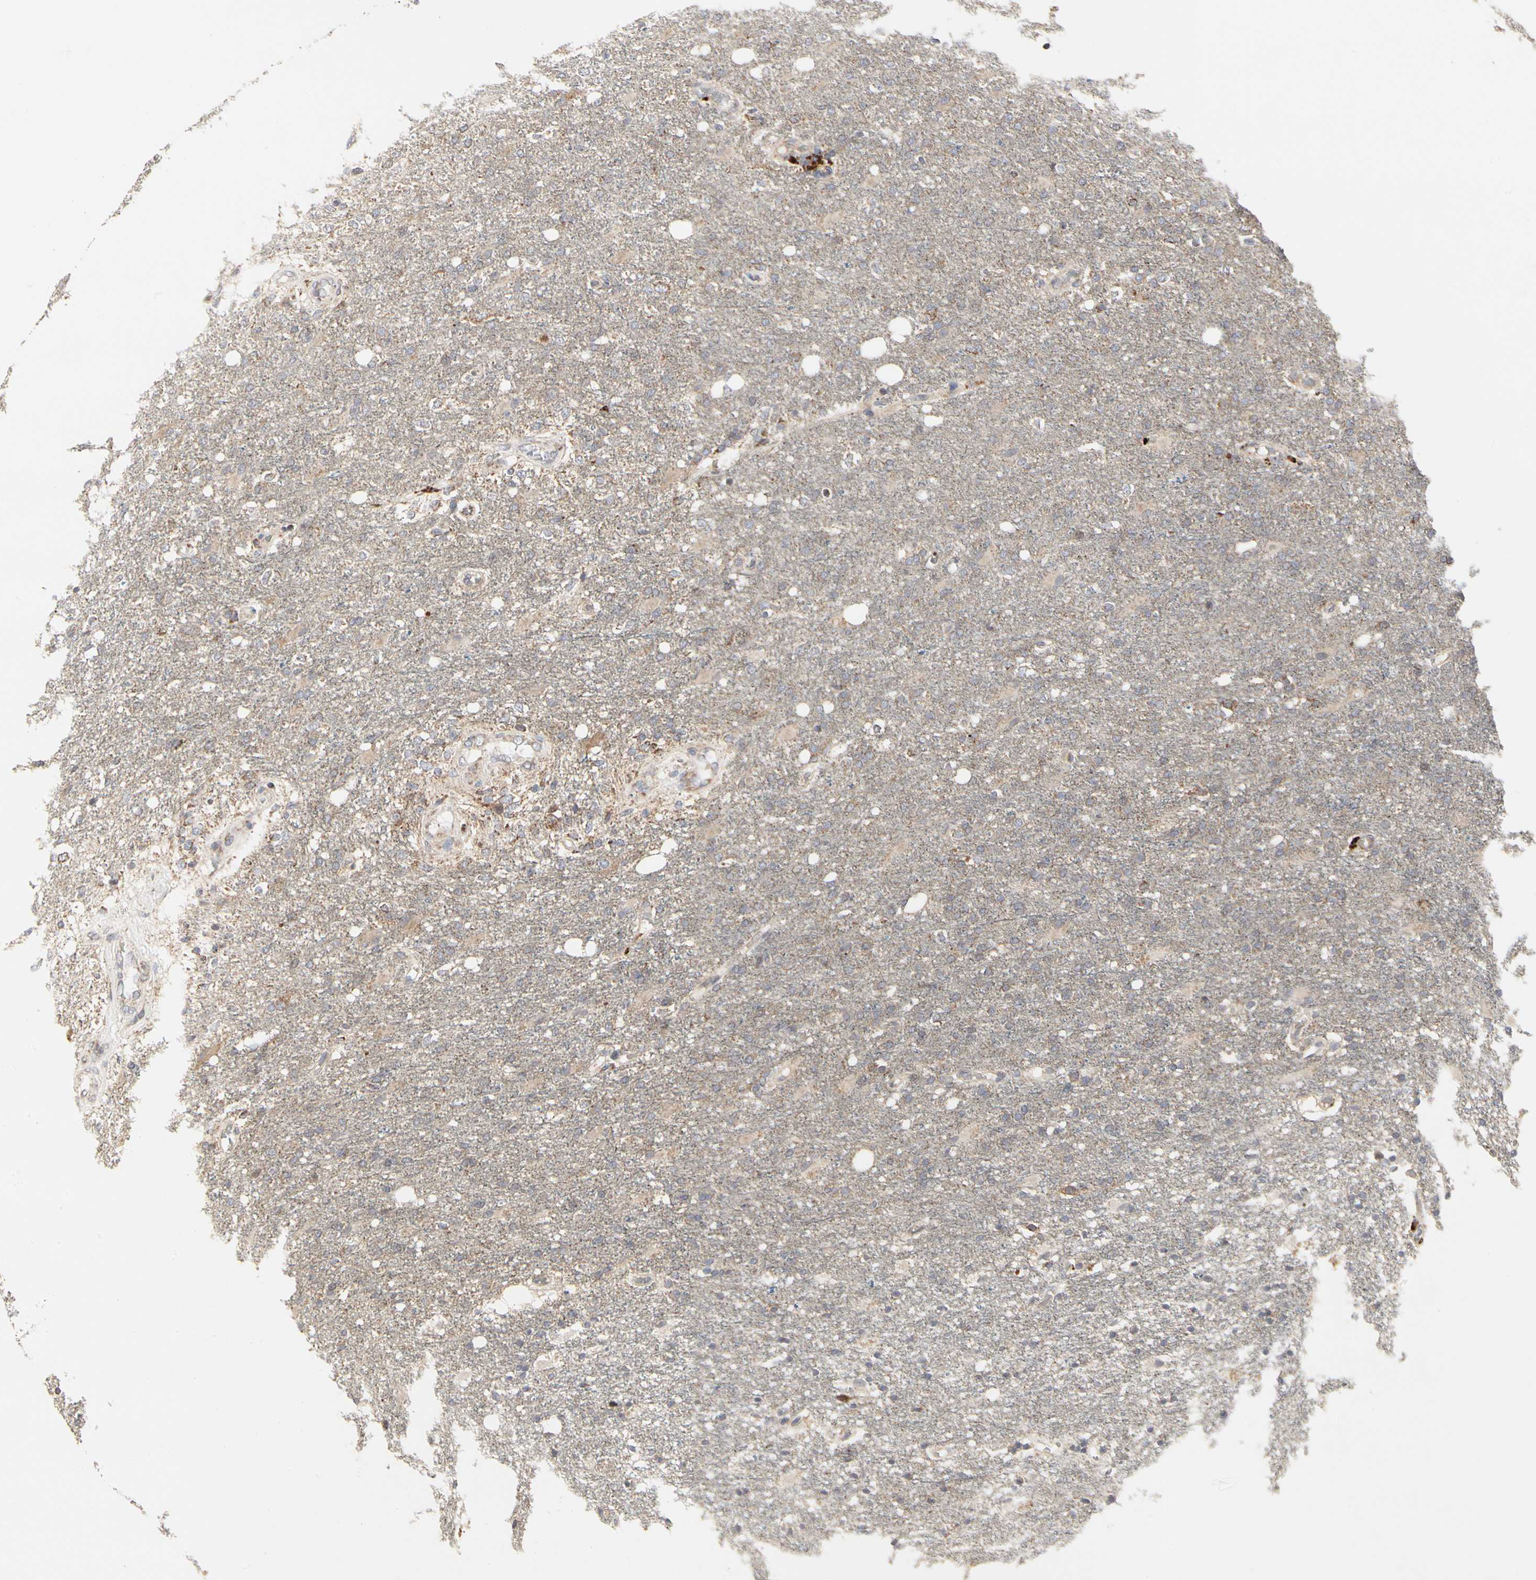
{"staining": {"intensity": "weak", "quantity": "<25%", "location": "cytoplasmic/membranous"}, "tissue": "glioma", "cell_type": "Tumor cells", "image_type": "cancer", "snomed": [{"axis": "morphology", "description": "Normal tissue, NOS"}, {"axis": "morphology", "description": "Glioma, malignant, High grade"}, {"axis": "topography", "description": "Cerebral cortex"}], "caption": "The immunohistochemistry image has no significant expression in tumor cells of glioma tissue.", "gene": "TSKU", "patient": {"sex": "male", "age": 77}}